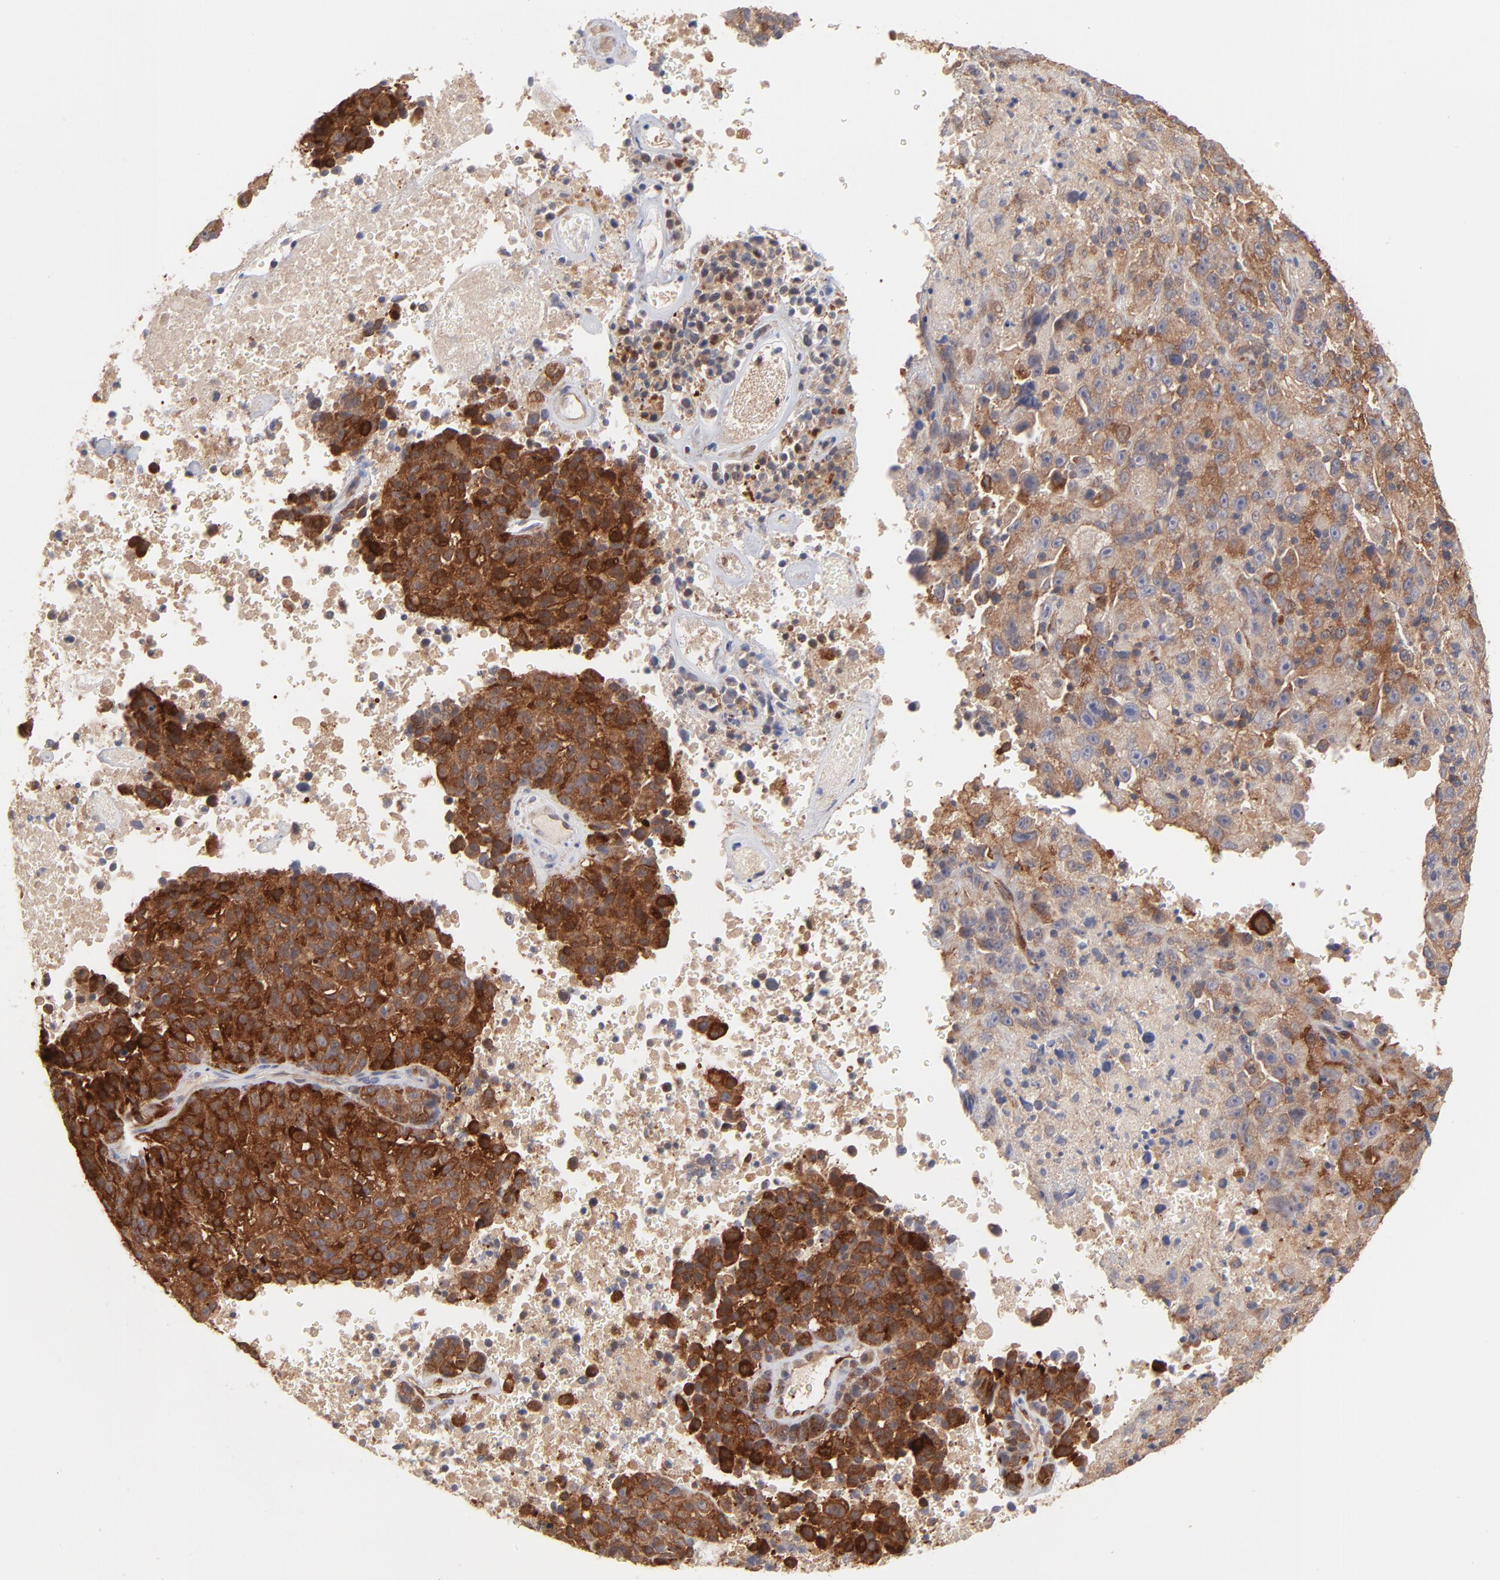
{"staining": {"intensity": "strong", "quantity": ">75%", "location": "cytoplasmic/membranous"}, "tissue": "melanoma", "cell_type": "Tumor cells", "image_type": "cancer", "snomed": [{"axis": "morphology", "description": "Malignant melanoma, Metastatic site"}, {"axis": "topography", "description": "Cerebral cortex"}], "caption": "IHC of malignant melanoma (metastatic site) displays high levels of strong cytoplasmic/membranous staining in approximately >75% of tumor cells. The staining is performed using DAB (3,3'-diaminobenzidine) brown chromogen to label protein expression. The nuclei are counter-stained blue using hematoxylin.", "gene": "IVNS1ABP", "patient": {"sex": "female", "age": 52}}